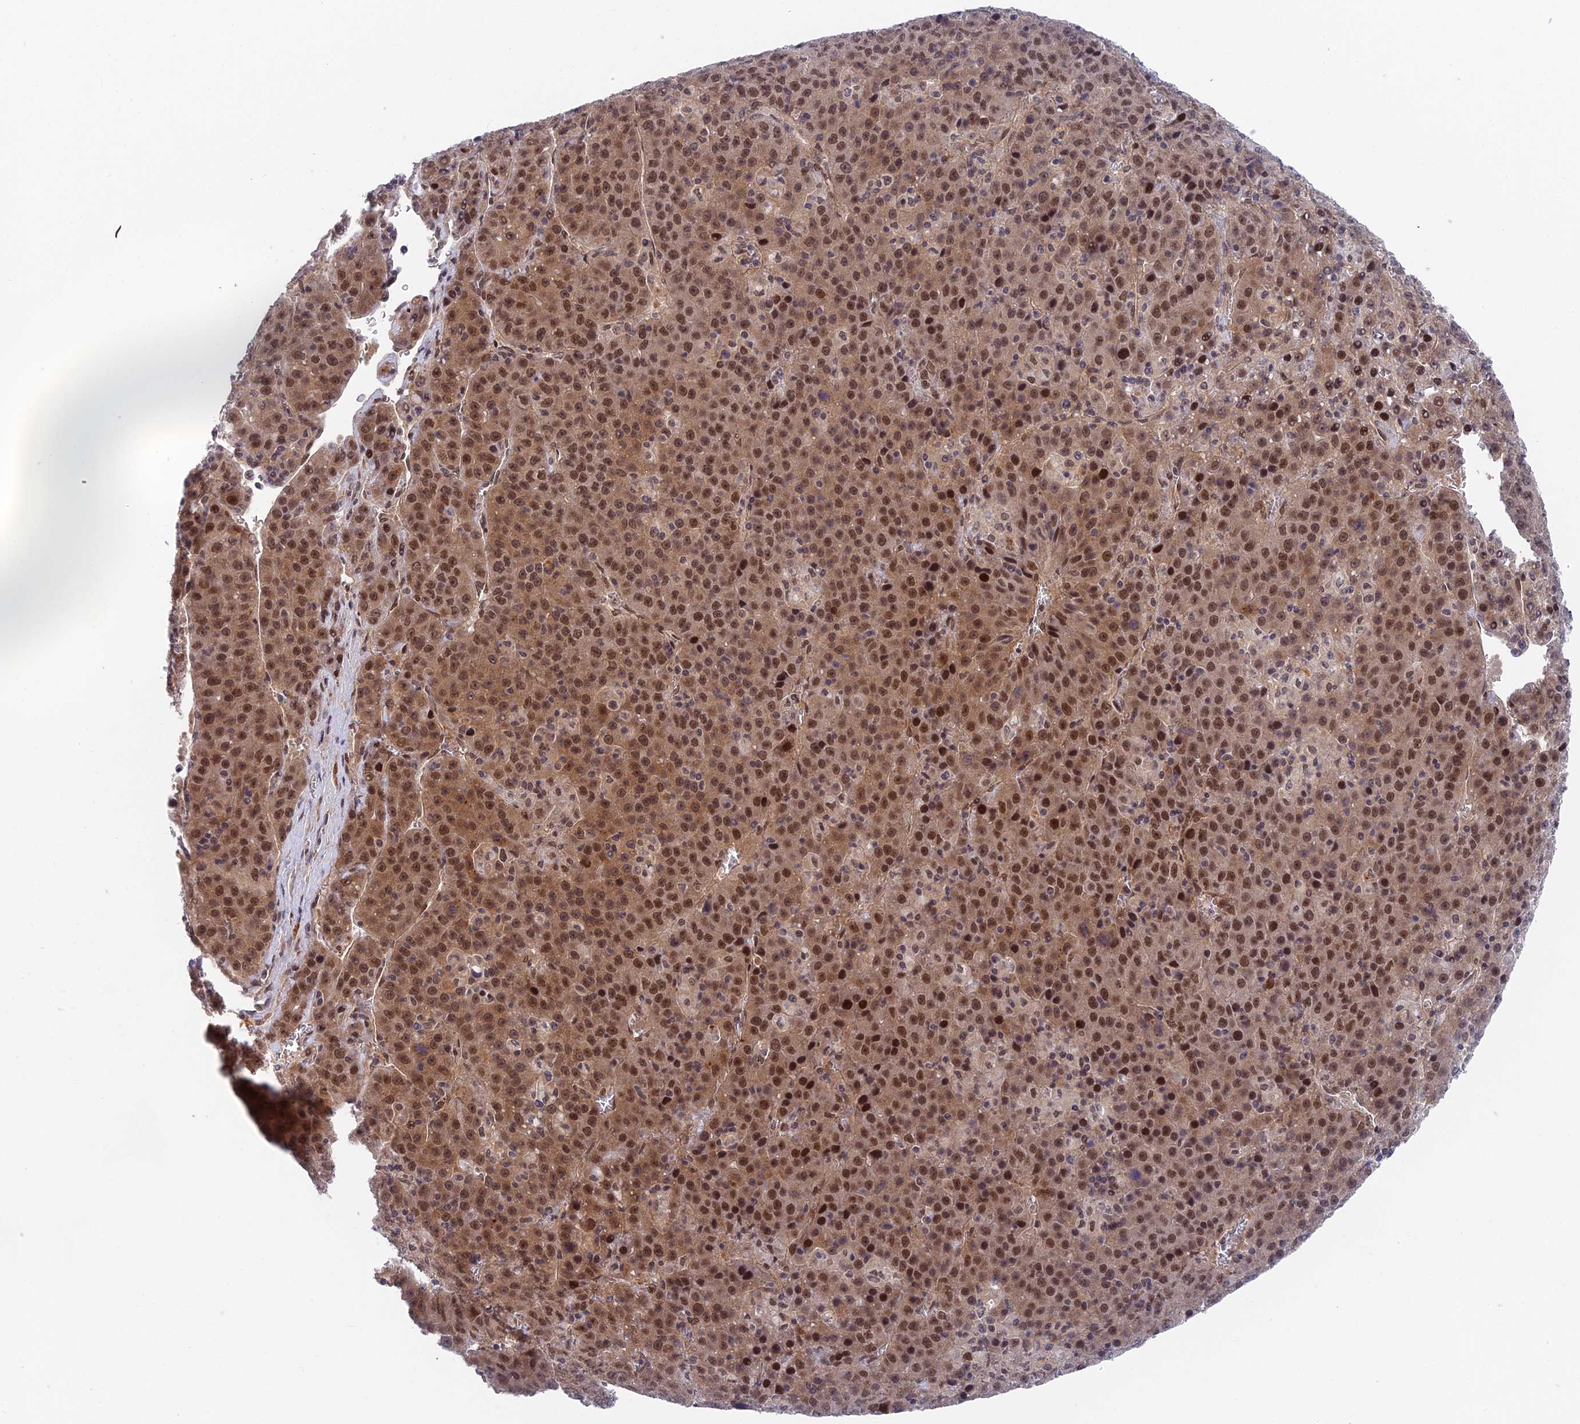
{"staining": {"intensity": "moderate", "quantity": ">75%", "location": "cytoplasmic/membranous,nuclear"}, "tissue": "liver cancer", "cell_type": "Tumor cells", "image_type": "cancer", "snomed": [{"axis": "morphology", "description": "Carcinoma, Hepatocellular, NOS"}, {"axis": "topography", "description": "Liver"}], "caption": "A high-resolution histopathology image shows IHC staining of liver hepatocellular carcinoma, which reveals moderate cytoplasmic/membranous and nuclear staining in about >75% of tumor cells. (DAB (3,3'-diaminobenzidine) IHC, brown staining for protein, blue staining for nuclei).", "gene": "NSMCE1", "patient": {"sex": "female", "age": 53}}